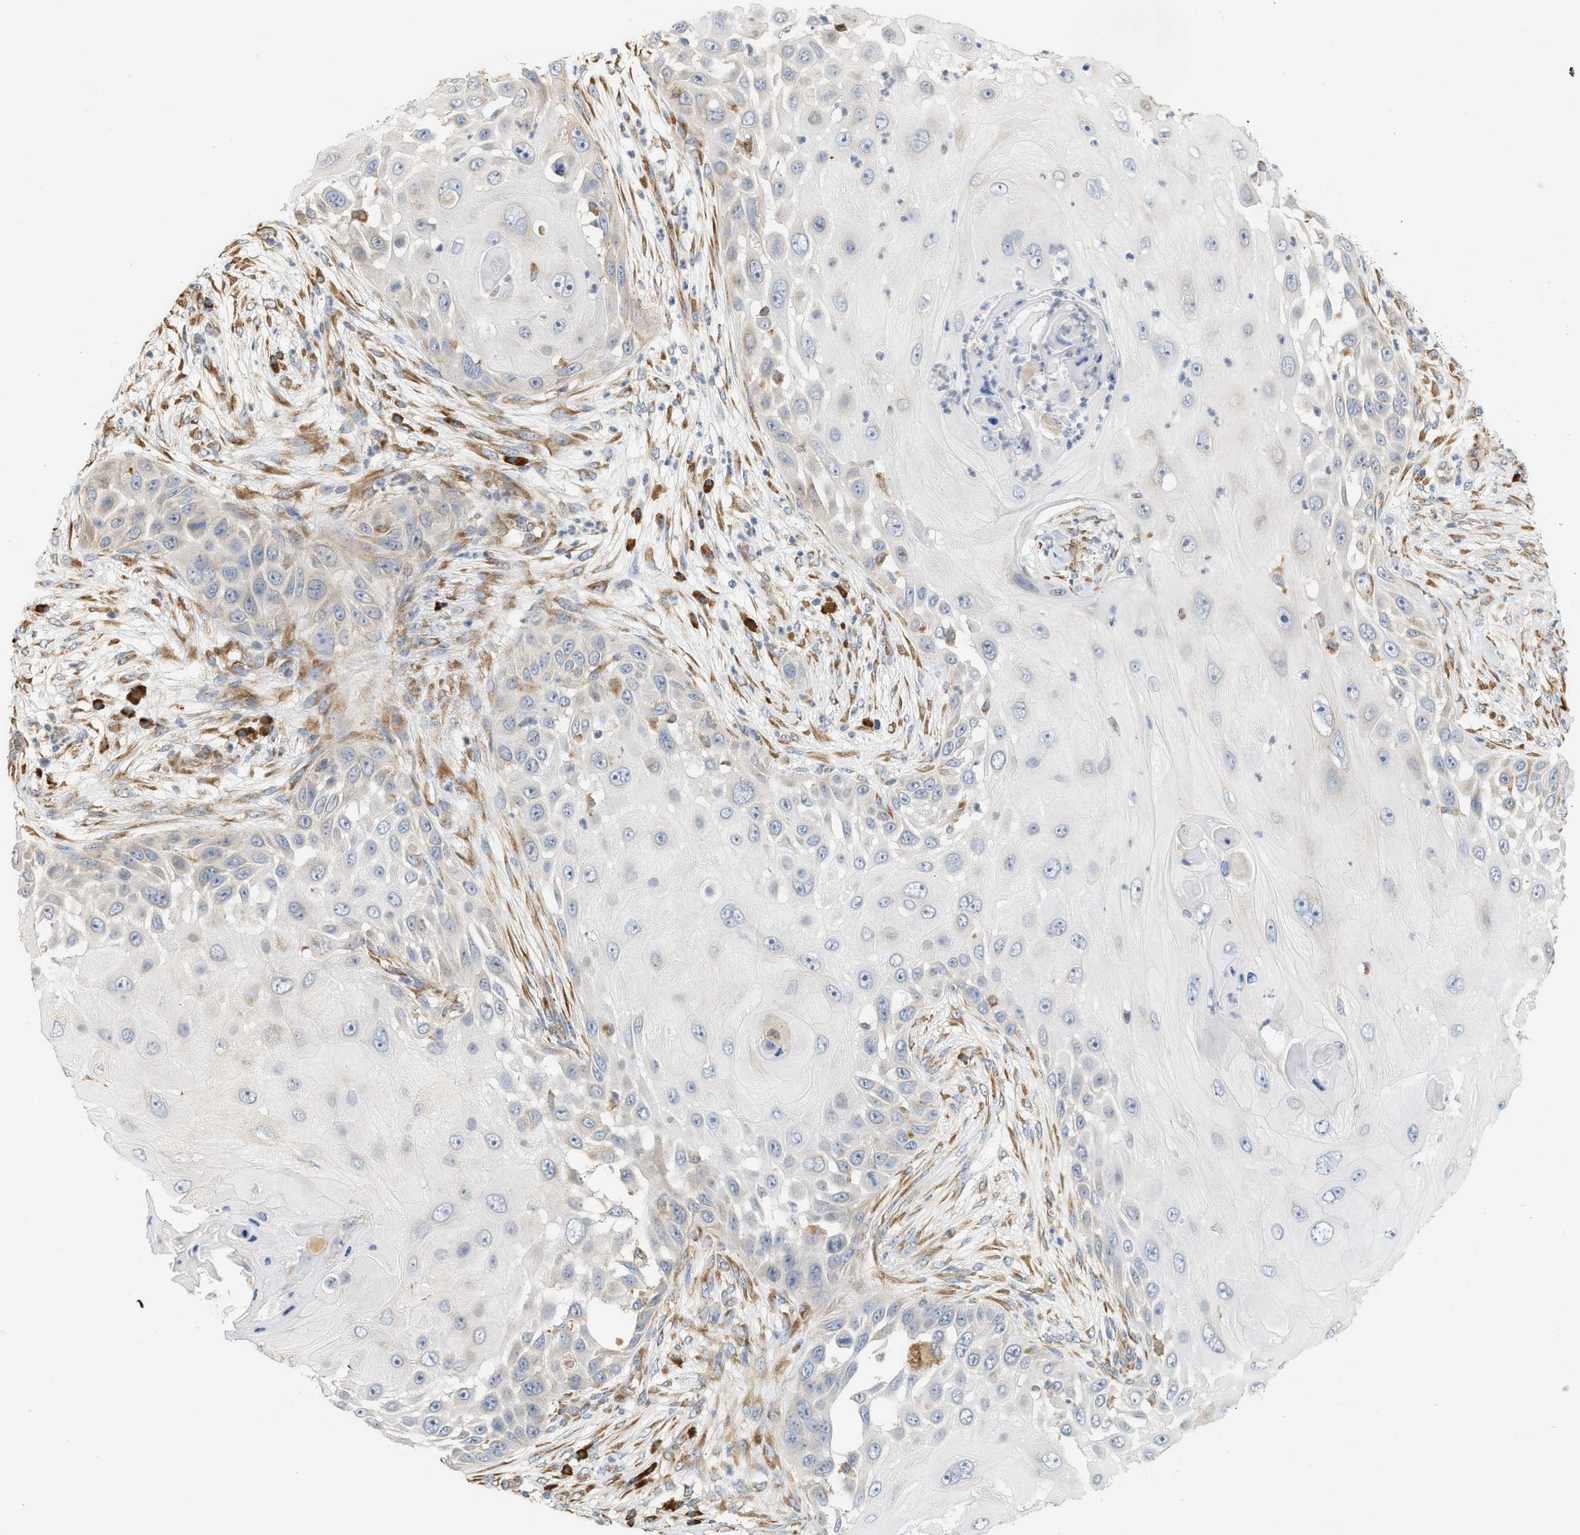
{"staining": {"intensity": "negative", "quantity": "none", "location": "none"}, "tissue": "skin cancer", "cell_type": "Tumor cells", "image_type": "cancer", "snomed": [{"axis": "morphology", "description": "Squamous cell carcinoma, NOS"}, {"axis": "topography", "description": "Skin"}], "caption": "DAB (3,3'-diaminobenzidine) immunohistochemical staining of human skin cancer (squamous cell carcinoma) displays no significant expression in tumor cells. The staining is performed using DAB (3,3'-diaminobenzidine) brown chromogen with nuclei counter-stained in using hematoxylin.", "gene": "SVOP", "patient": {"sex": "female", "age": 44}}